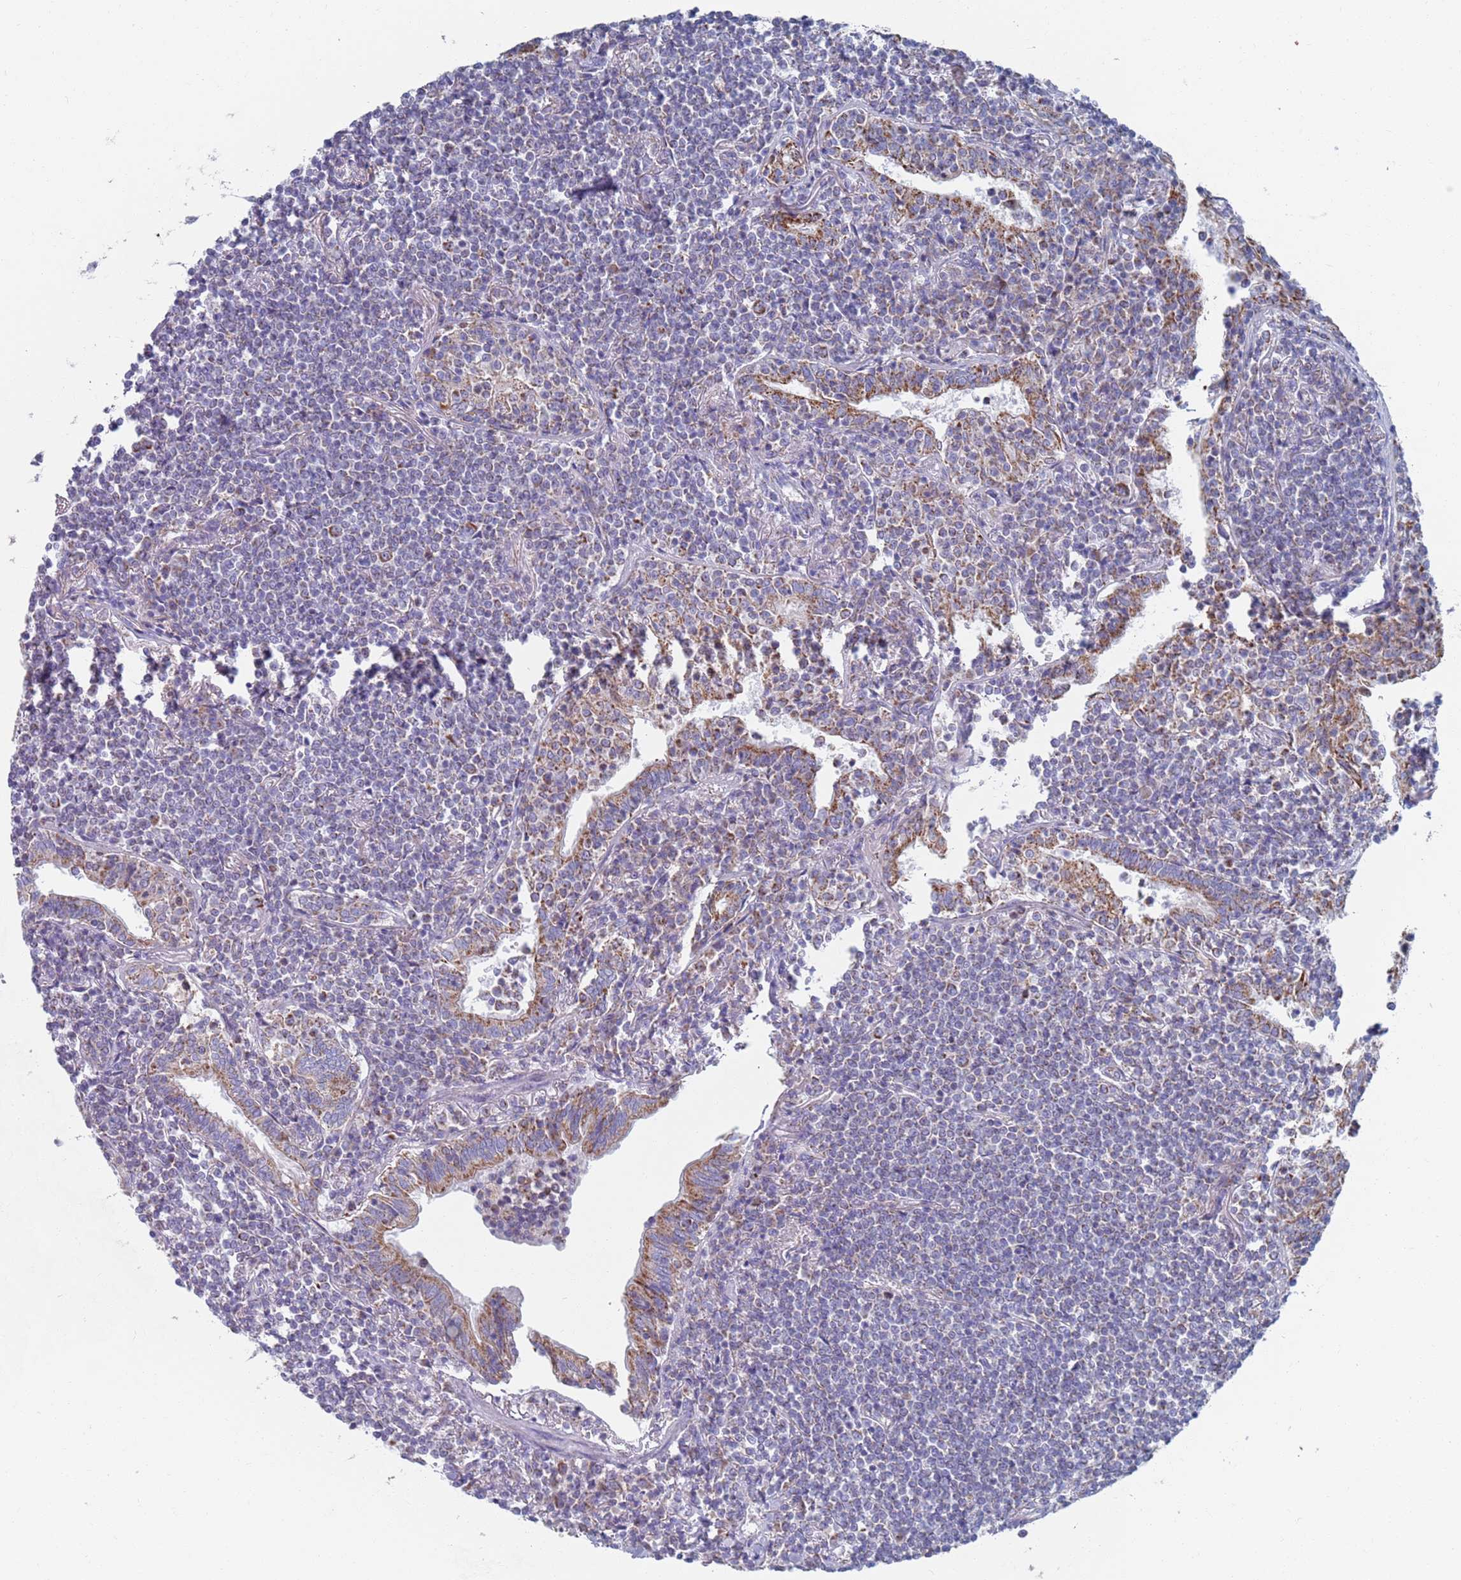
{"staining": {"intensity": "negative", "quantity": "none", "location": "none"}, "tissue": "lymphoma", "cell_type": "Tumor cells", "image_type": "cancer", "snomed": [{"axis": "morphology", "description": "Malignant lymphoma, non-Hodgkin's type, Low grade"}, {"axis": "topography", "description": "Lung"}], "caption": "This is an IHC histopathology image of lymphoma. There is no staining in tumor cells.", "gene": "MRPL22", "patient": {"sex": "female", "age": 71}}